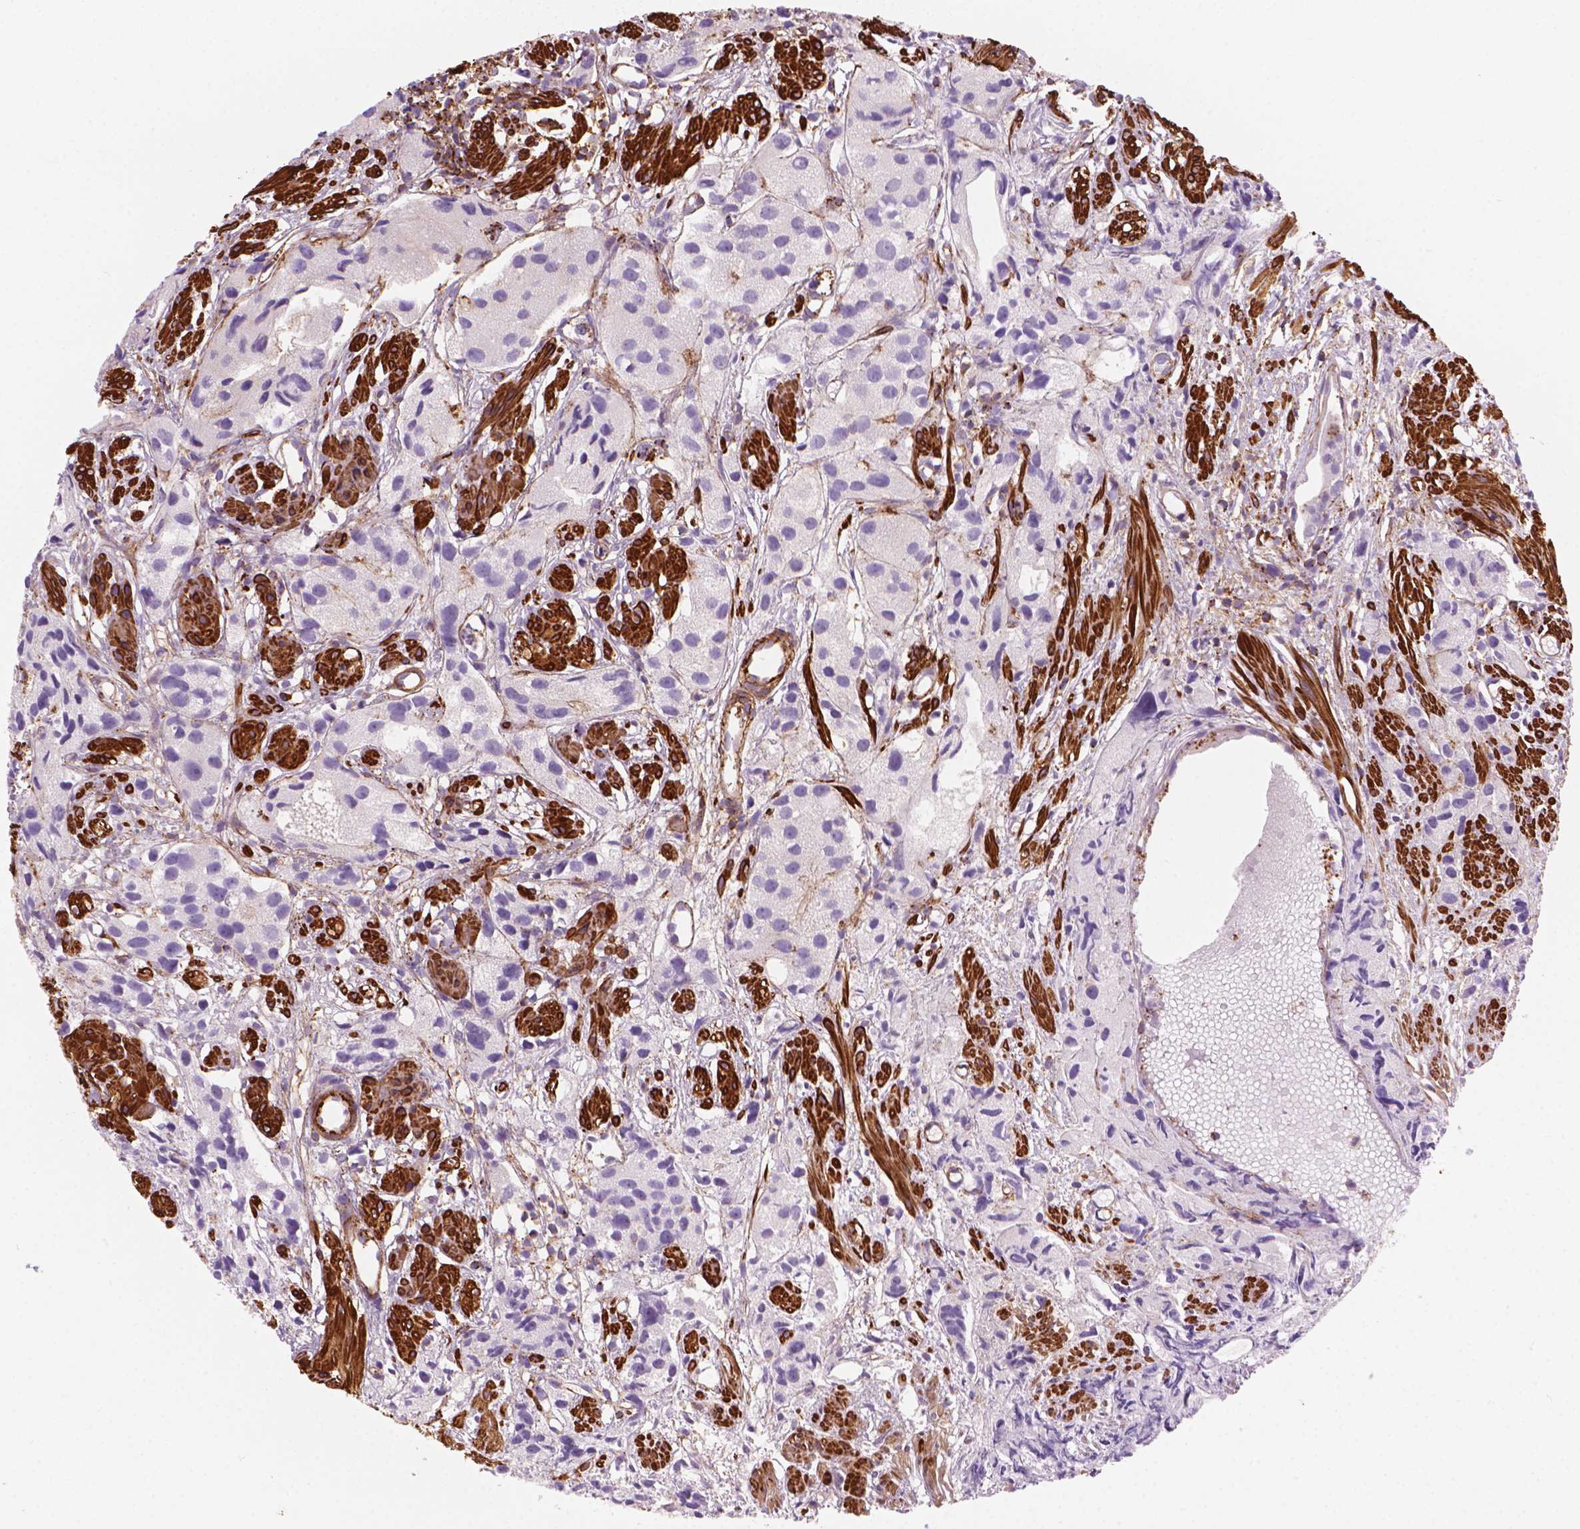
{"staining": {"intensity": "negative", "quantity": "none", "location": "none"}, "tissue": "prostate cancer", "cell_type": "Tumor cells", "image_type": "cancer", "snomed": [{"axis": "morphology", "description": "Adenocarcinoma, High grade"}, {"axis": "topography", "description": "Prostate"}], "caption": "IHC of human prostate cancer (adenocarcinoma (high-grade)) demonstrates no positivity in tumor cells.", "gene": "PATJ", "patient": {"sex": "male", "age": 68}}